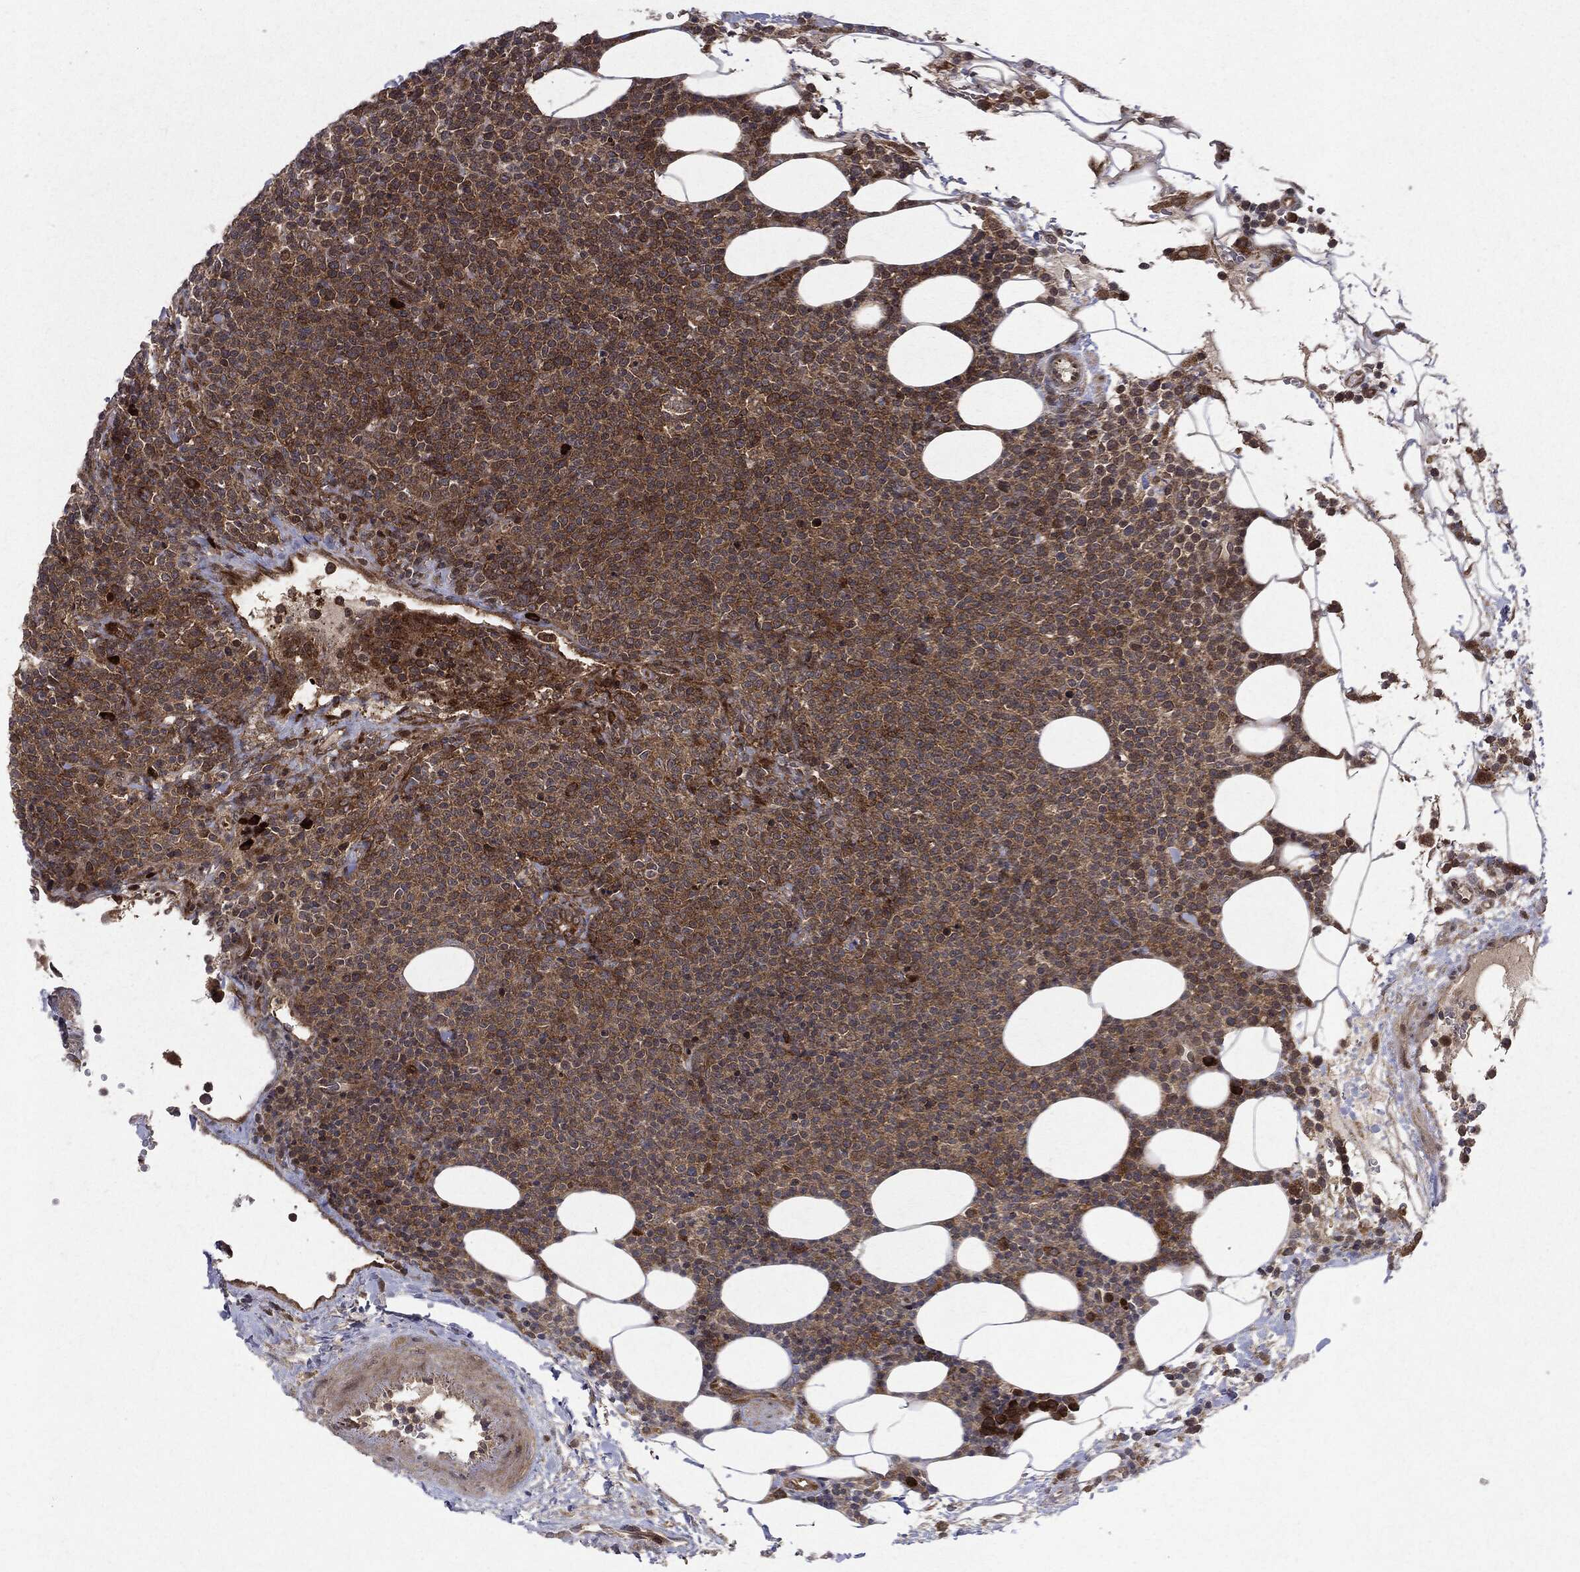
{"staining": {"intensity": "strong", "quantity": "25%-75%", "location": "cytoplasmic/membranous"}, "tissue": "lymphoma", "cell_type": "Tumor cells", "image_type": "cancer", "snomed": [{"axis": "morphology", "description": "Malignant lymphoma, non-Hodgkin's type, High grade"}, {"axis": "topography", "description": "Lymph node"}], "caption": "IHC (DAB) staining of malignant lymphoma, non-Hodgkin's type (high-grade) reveals strong cytoplasmic/membranous protein expression in about 25%-75% of tumor cells. The protein is shown in brown color, while the nuclei are stained blue.", "gene": "OTUB1", "patient": {"sex": "male", "age": 61}}